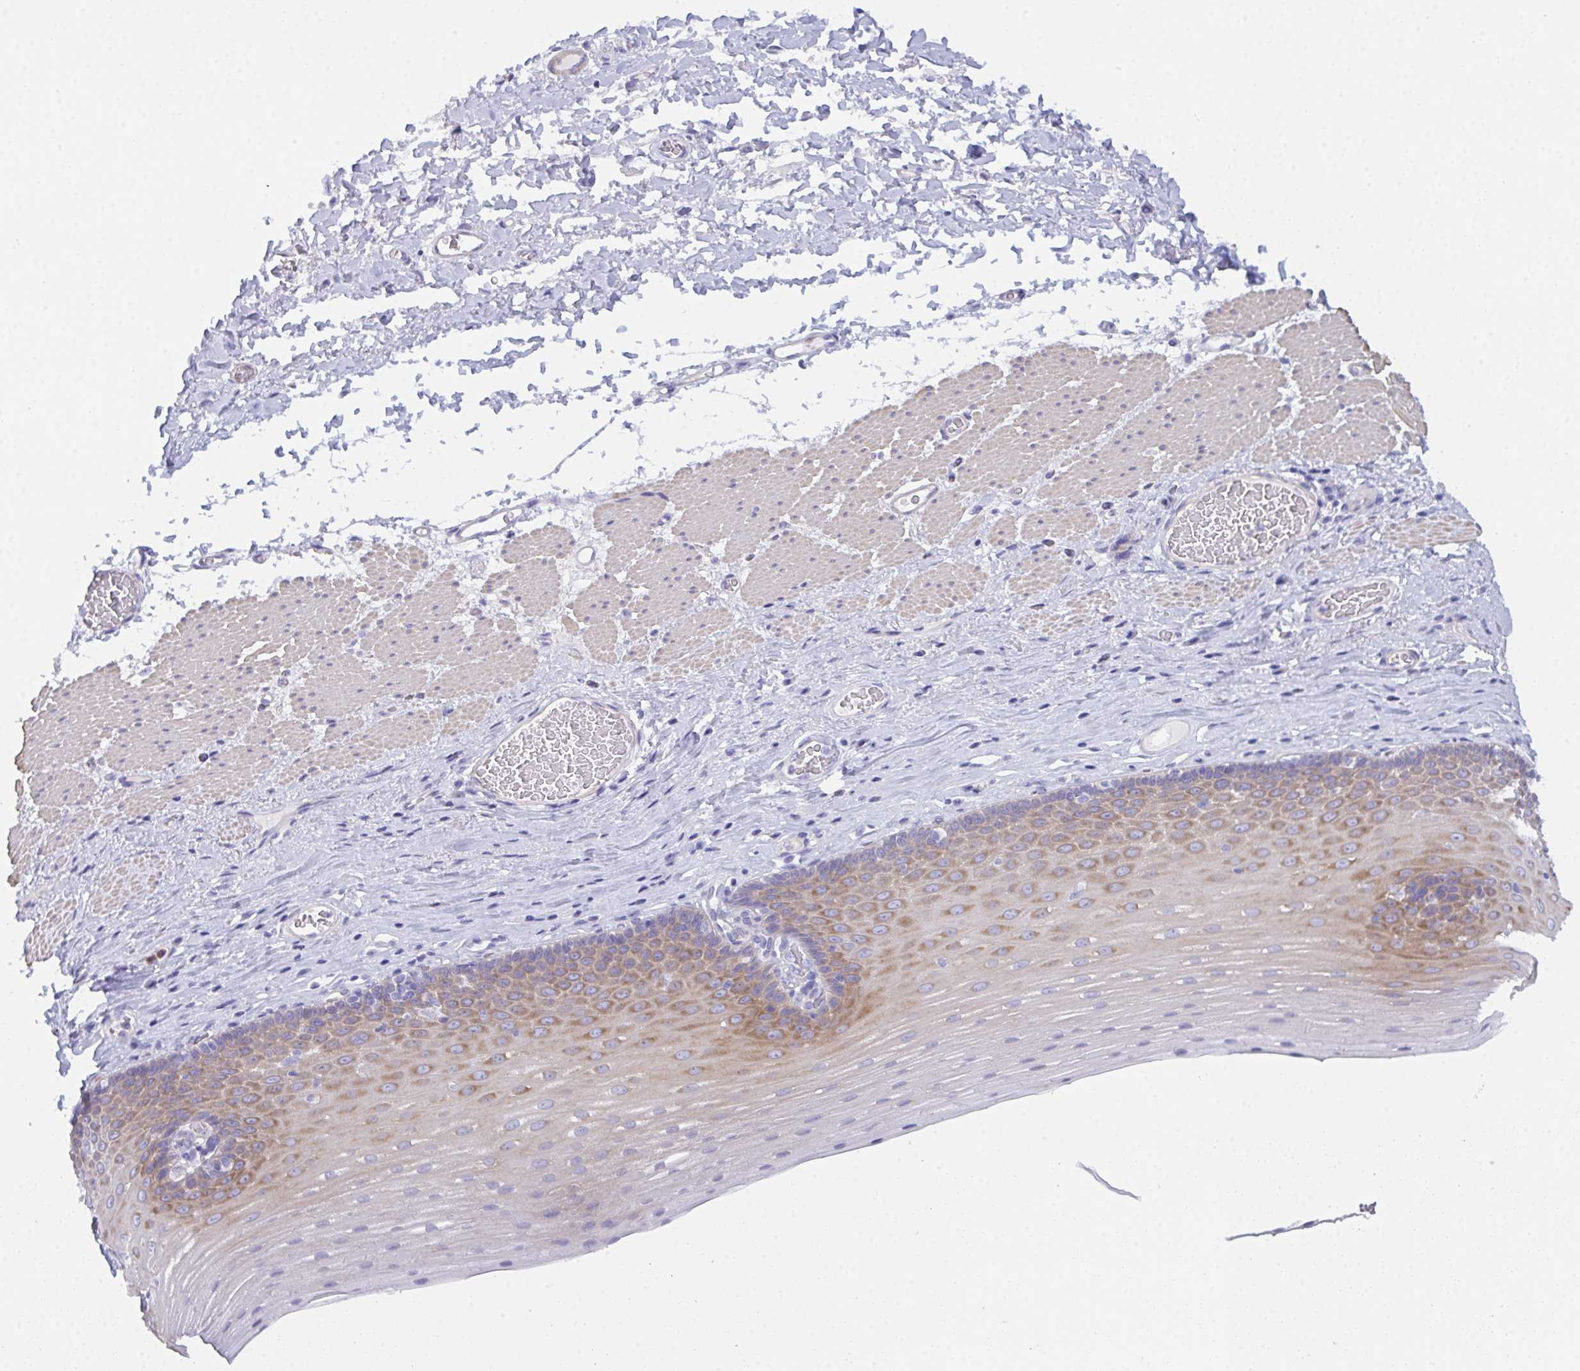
{"staining": {"intensity": "moderate", "quantity": "25%-75%", "location": "cytoplasmic/membranous"}, "tissue": "esophagus", "cell_type": "Squamous epithelial cells", "image_type": "normal", "snomed": [{"axis": "morphology", "description": "Normal tissue, NOS"}, {"axis": "topography", "description": "Esophagus"}], "caption": "The immunohistochemical stain labels moderate cytoplasmic/membranous positivity in squamous epithelial cells of benign esophagus. Nuclei are stained in blue.", "gene": "CEP170B", "patient": {"sex": "male", "age": 62}}